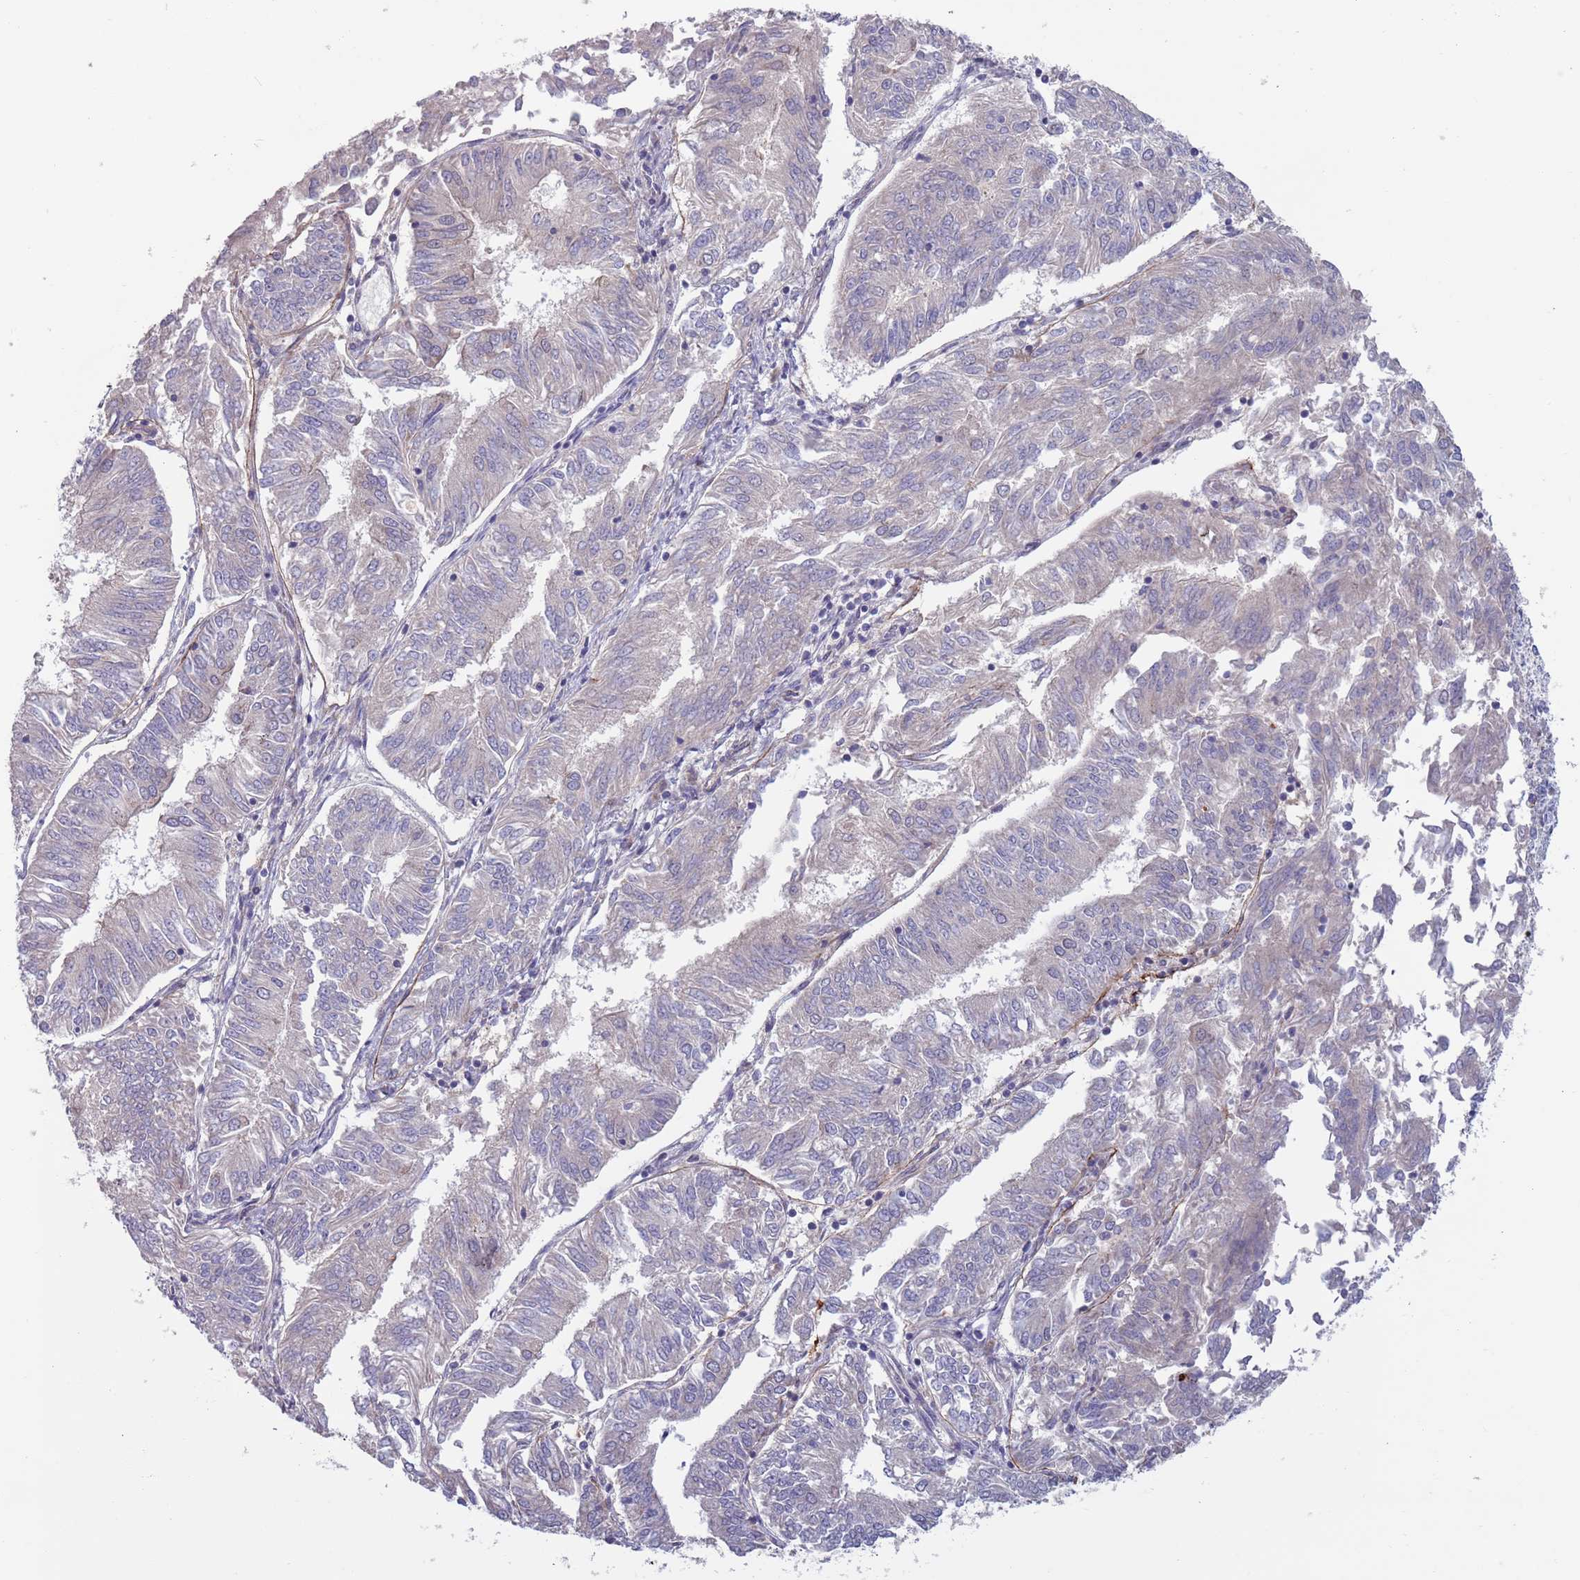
{"staining": {"intensity": "negative", "quantity": "none", "location": "none"}, "tissue": "endometrial cancer", "cell_type": "Tumor cells", "image_type": "cancer", "snomed": [{"axis": "morphology", "description": "Adenocarcinoma, NOS"}, {"axis": "topography", "description": "Endometrium"}], "caption": "There is no significant expression in tumor cells of endometrial cancer (adenocarcinoma).", "gene": "TYW1", "patient": {"sex": "female", "age": 58}}